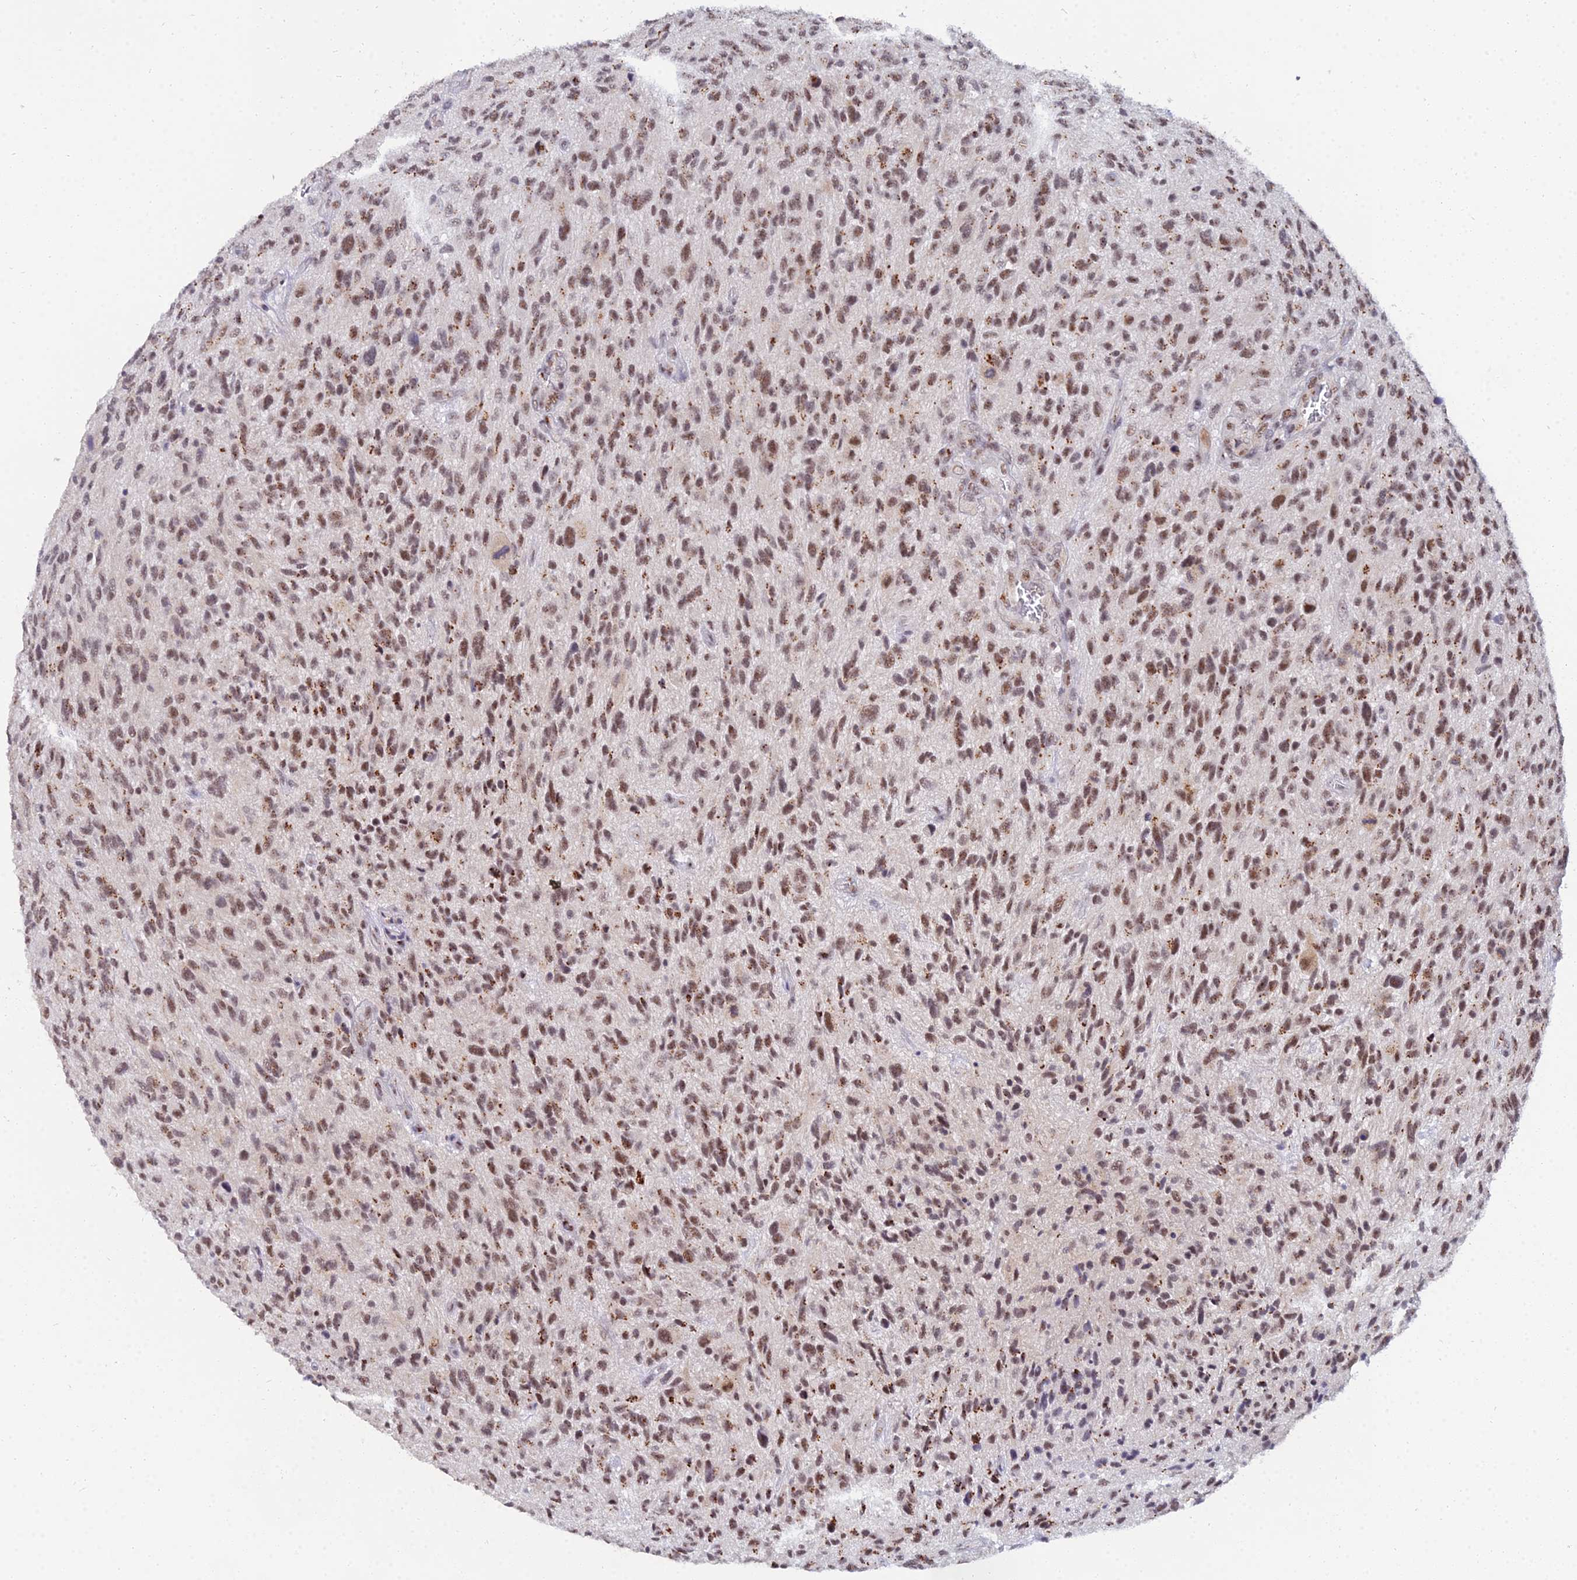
{"staining": {"intensity": "moderate", "quantity": ">75%", "location": "cytoplasmic/membranous,nuclear"}, "tissue": "glioma", "cell_type": "Tumor cells", "image_type": "cancer", "snomed": [{"axis": "morphology", "description": "Glioma, malignant, High grade"}, {"axis": "topography", "description": "Brain"}], "caption": "Protein analysis of glioma tissue reveals moderate cytoplasmic/membranous and nuclear positivity in about >75% of tumor cells.", "gene": "THOC3", "patient": {"sex": "male", "age": 47}}